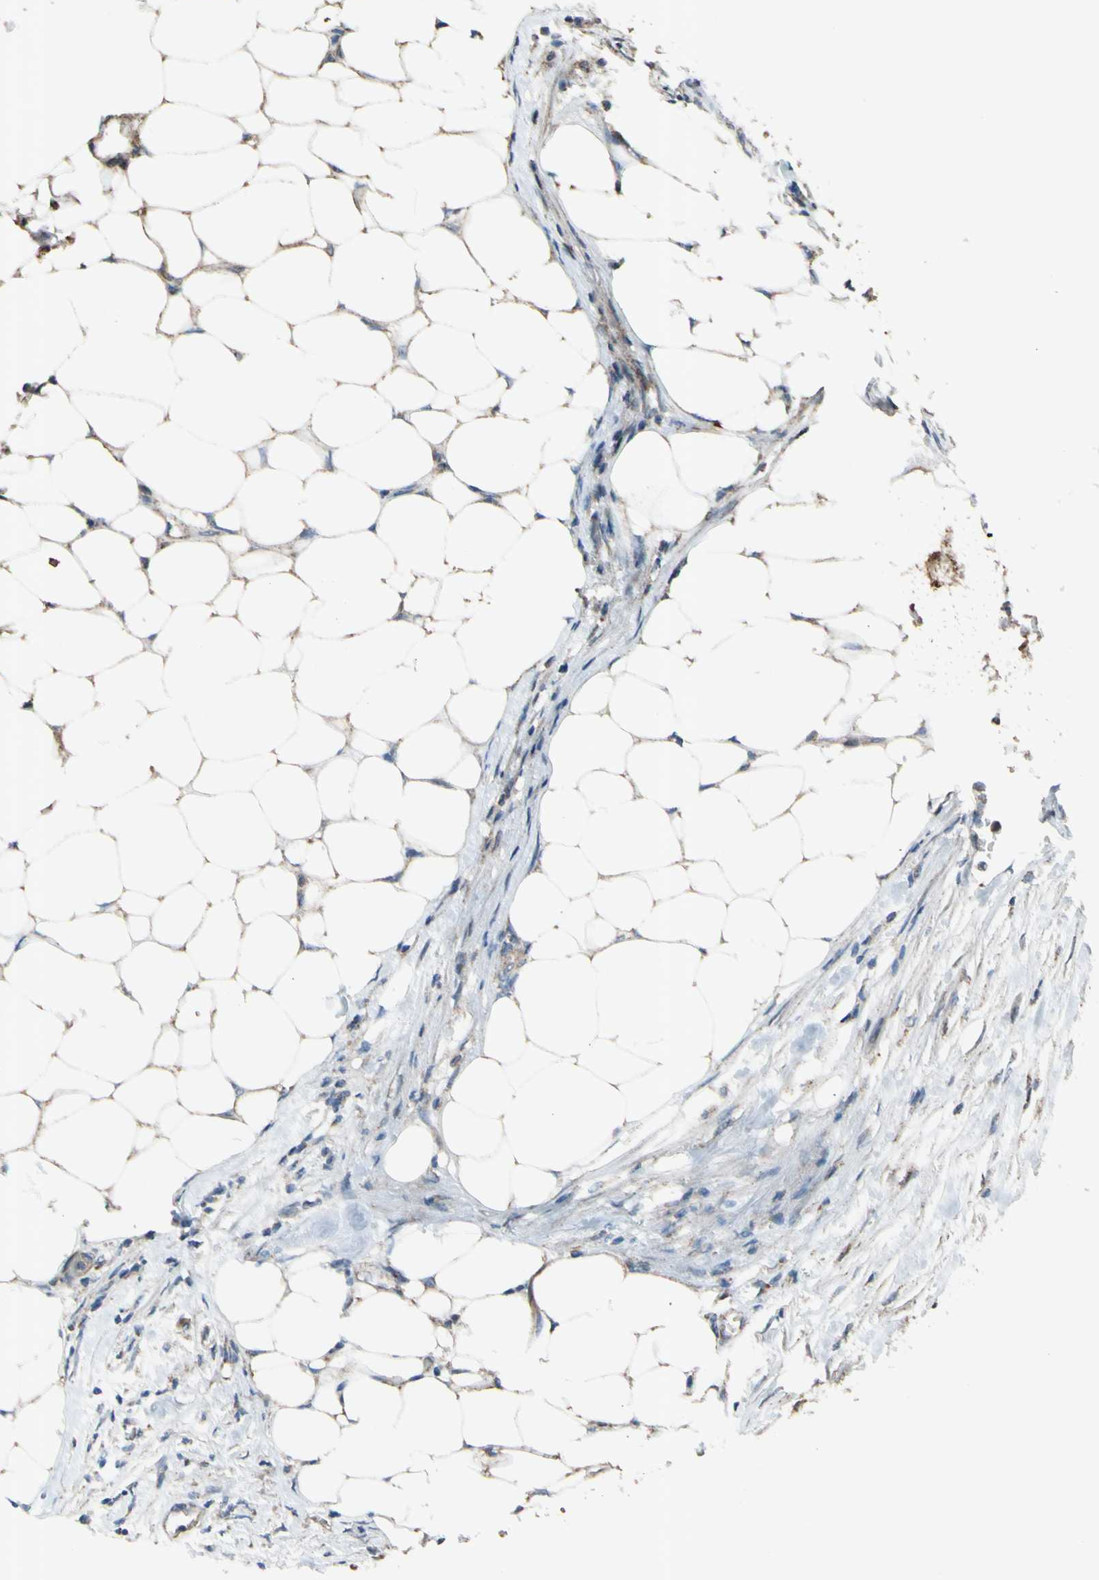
{"staining": {"intensity": "negative", "quantity": "none", "location": "none"}, "tissue": "colorectal cancer", "cell_type": "Tumor cells", "image_type": "cancer", "snomed": [{"axis": "morphology", "description": "Adenocarcinoma, NOS"}, {"axis": "topography", "description": "Colon"}], "caption": "DAB immunohistochemical staining of human colorectal cancer reveals no significant staining in tumor cells.", "gene": "ACOT8", "patient": {"sex": "female", "age": 86}}